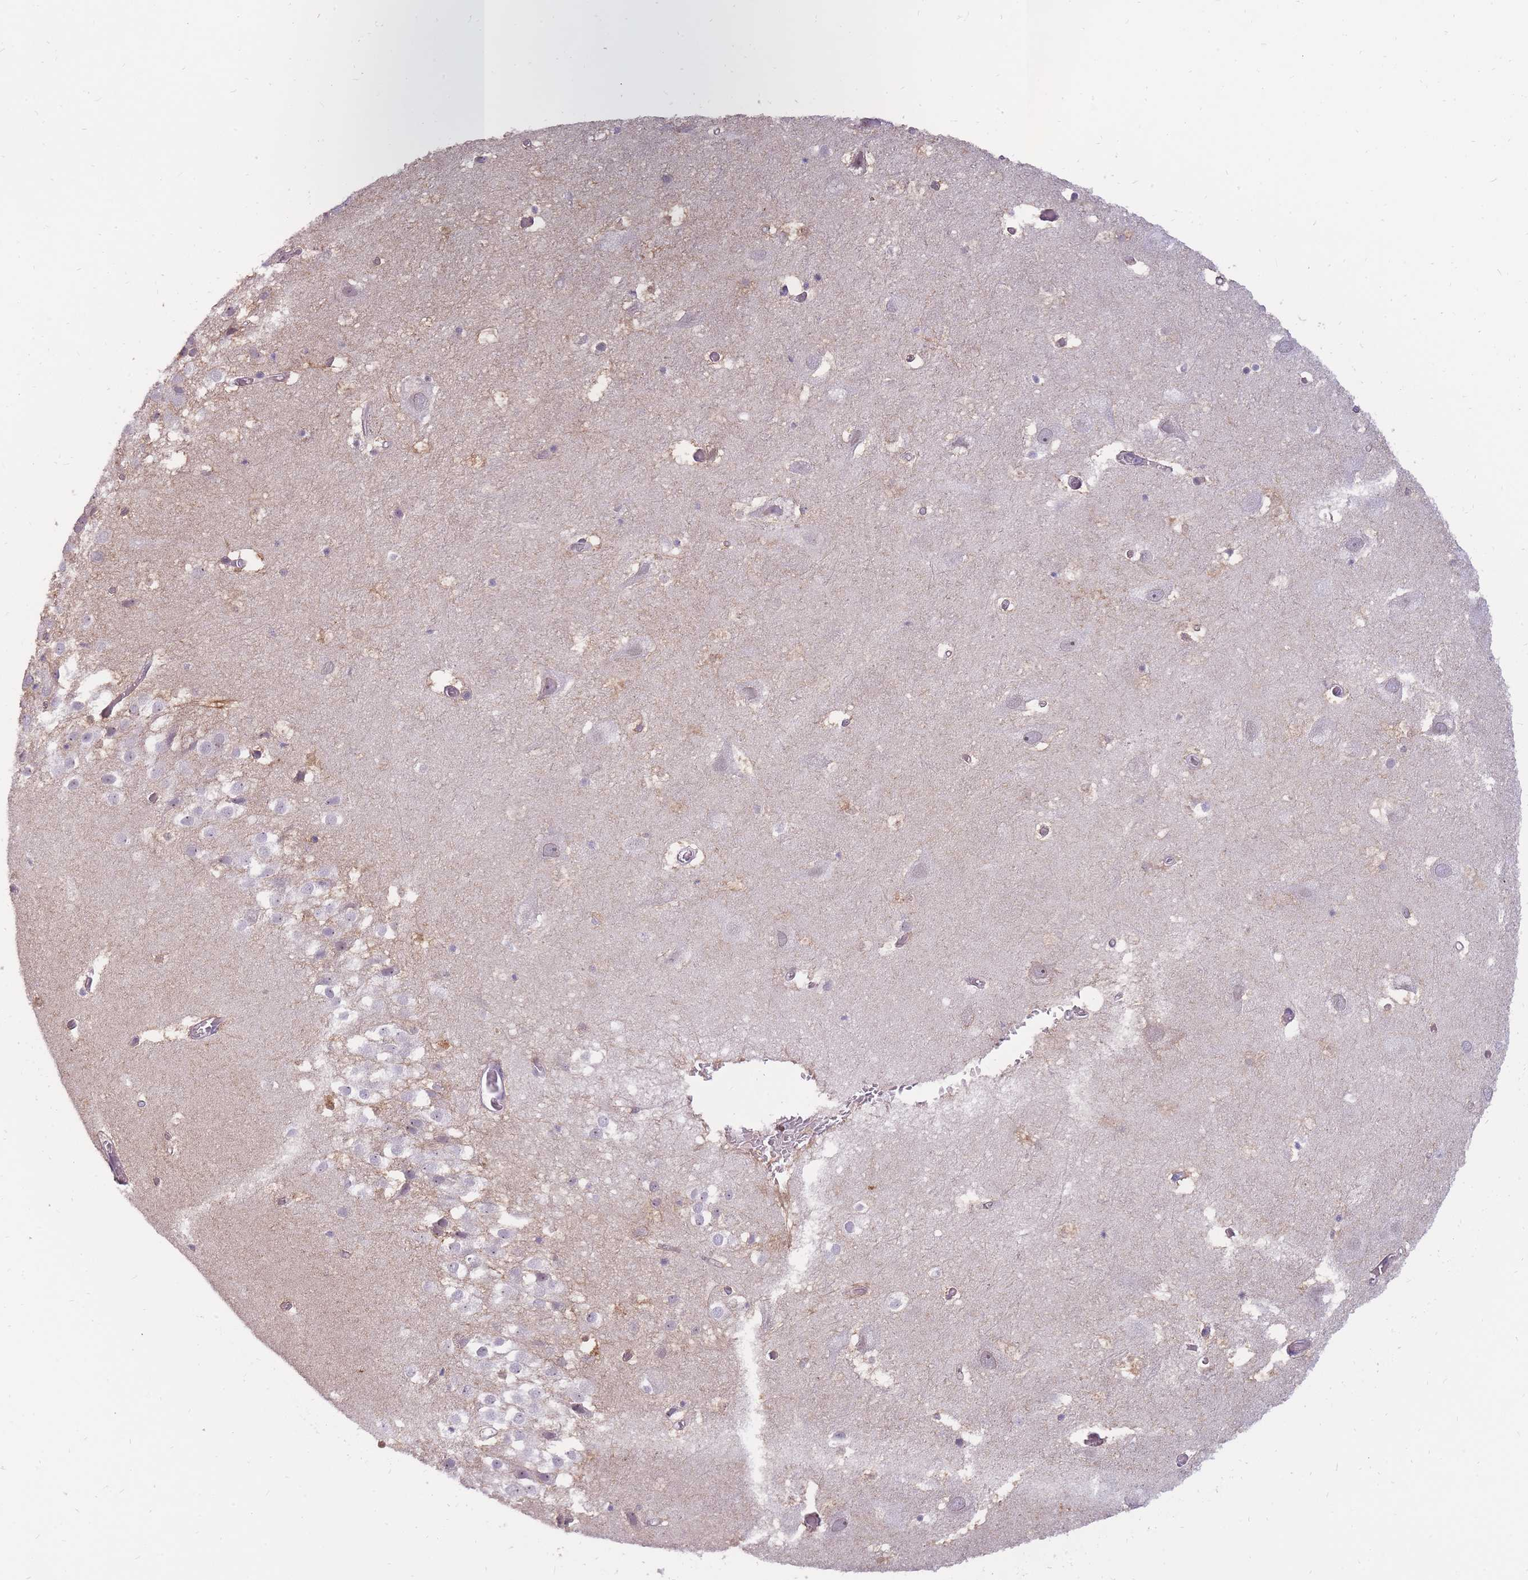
{"staining": {"intensity": "negative", "quantity": "none", "location": "none"}, "tissue": "hippocampus", "cell_type": "Glial cells", "image_type": "normal", "snomed": [{"axis": "morphology", "description": "Normal tissue, NOS"}, {"axis": "topography", "description": "Hippocampus"}], "caption": "Image shows no protein staining in glial cells of normal hippocampus. (DAB (3,3'-diaminobenzidine) IHC visualized using brightfield microscopy, high magnification).", "gene": "POM121C", "patient": {"sex": "female", "age": 52}}